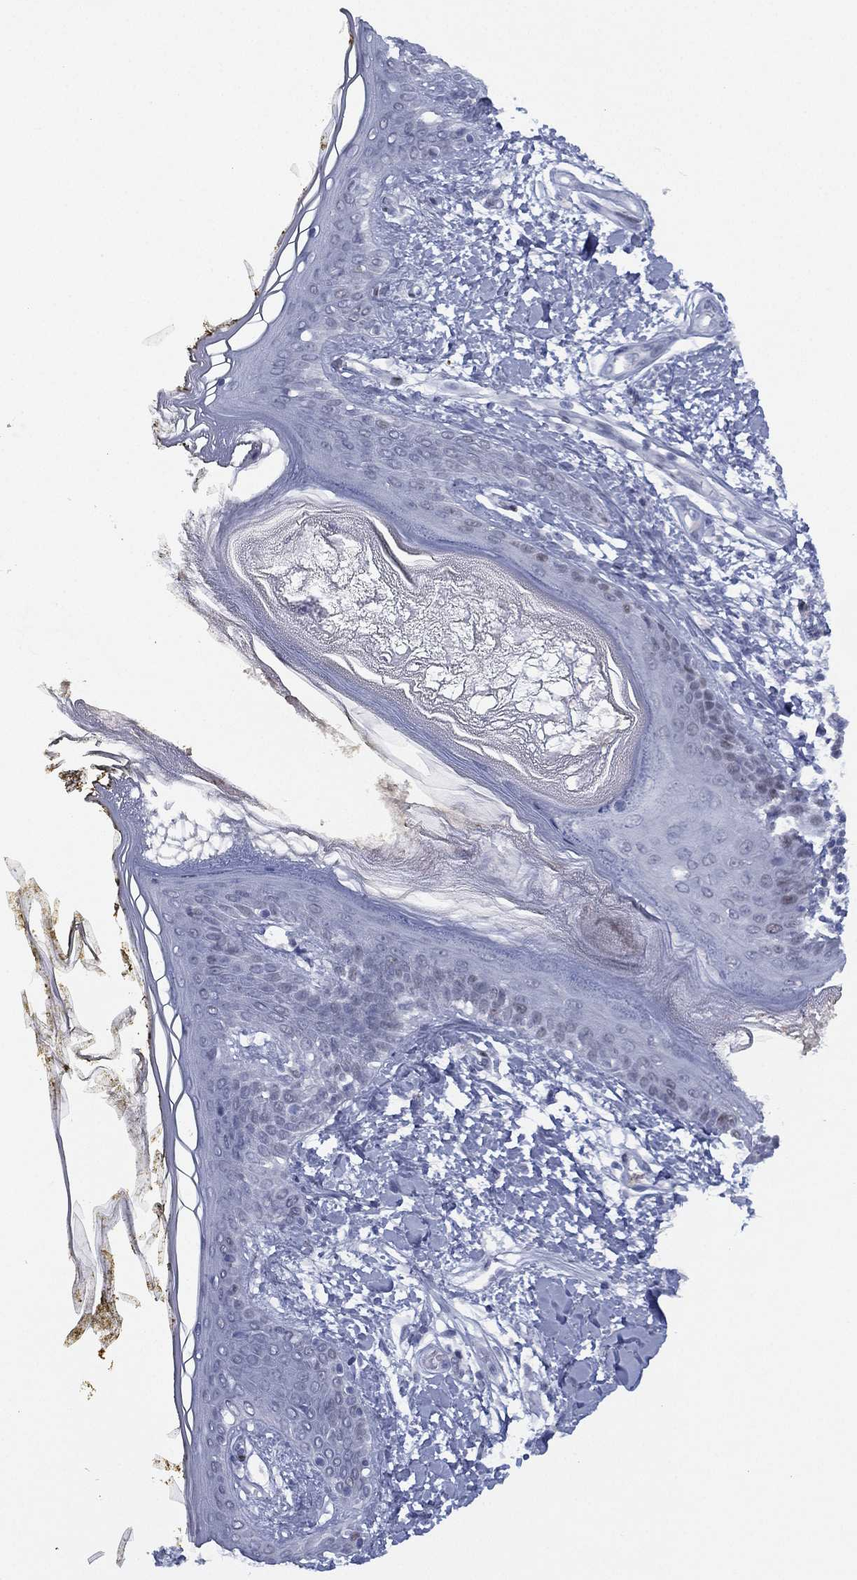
{"staining": {"intensity": "negative", "quantity": "none", "location": "none"}, "tissue": "skin", "cell_type": "Fibroblasts", "image_type": "normal", "snomed": [{"axis": "morphology", "description": "Normal tissue, NOS"}, {"axis": "topography", "description": "Skin"}], "caption": "Immunohistochemistry of benign human skin exhibits no expression in fibroblasts.", "gene": "ZNF711", "patient": {"sex": "female", "age": 34}}